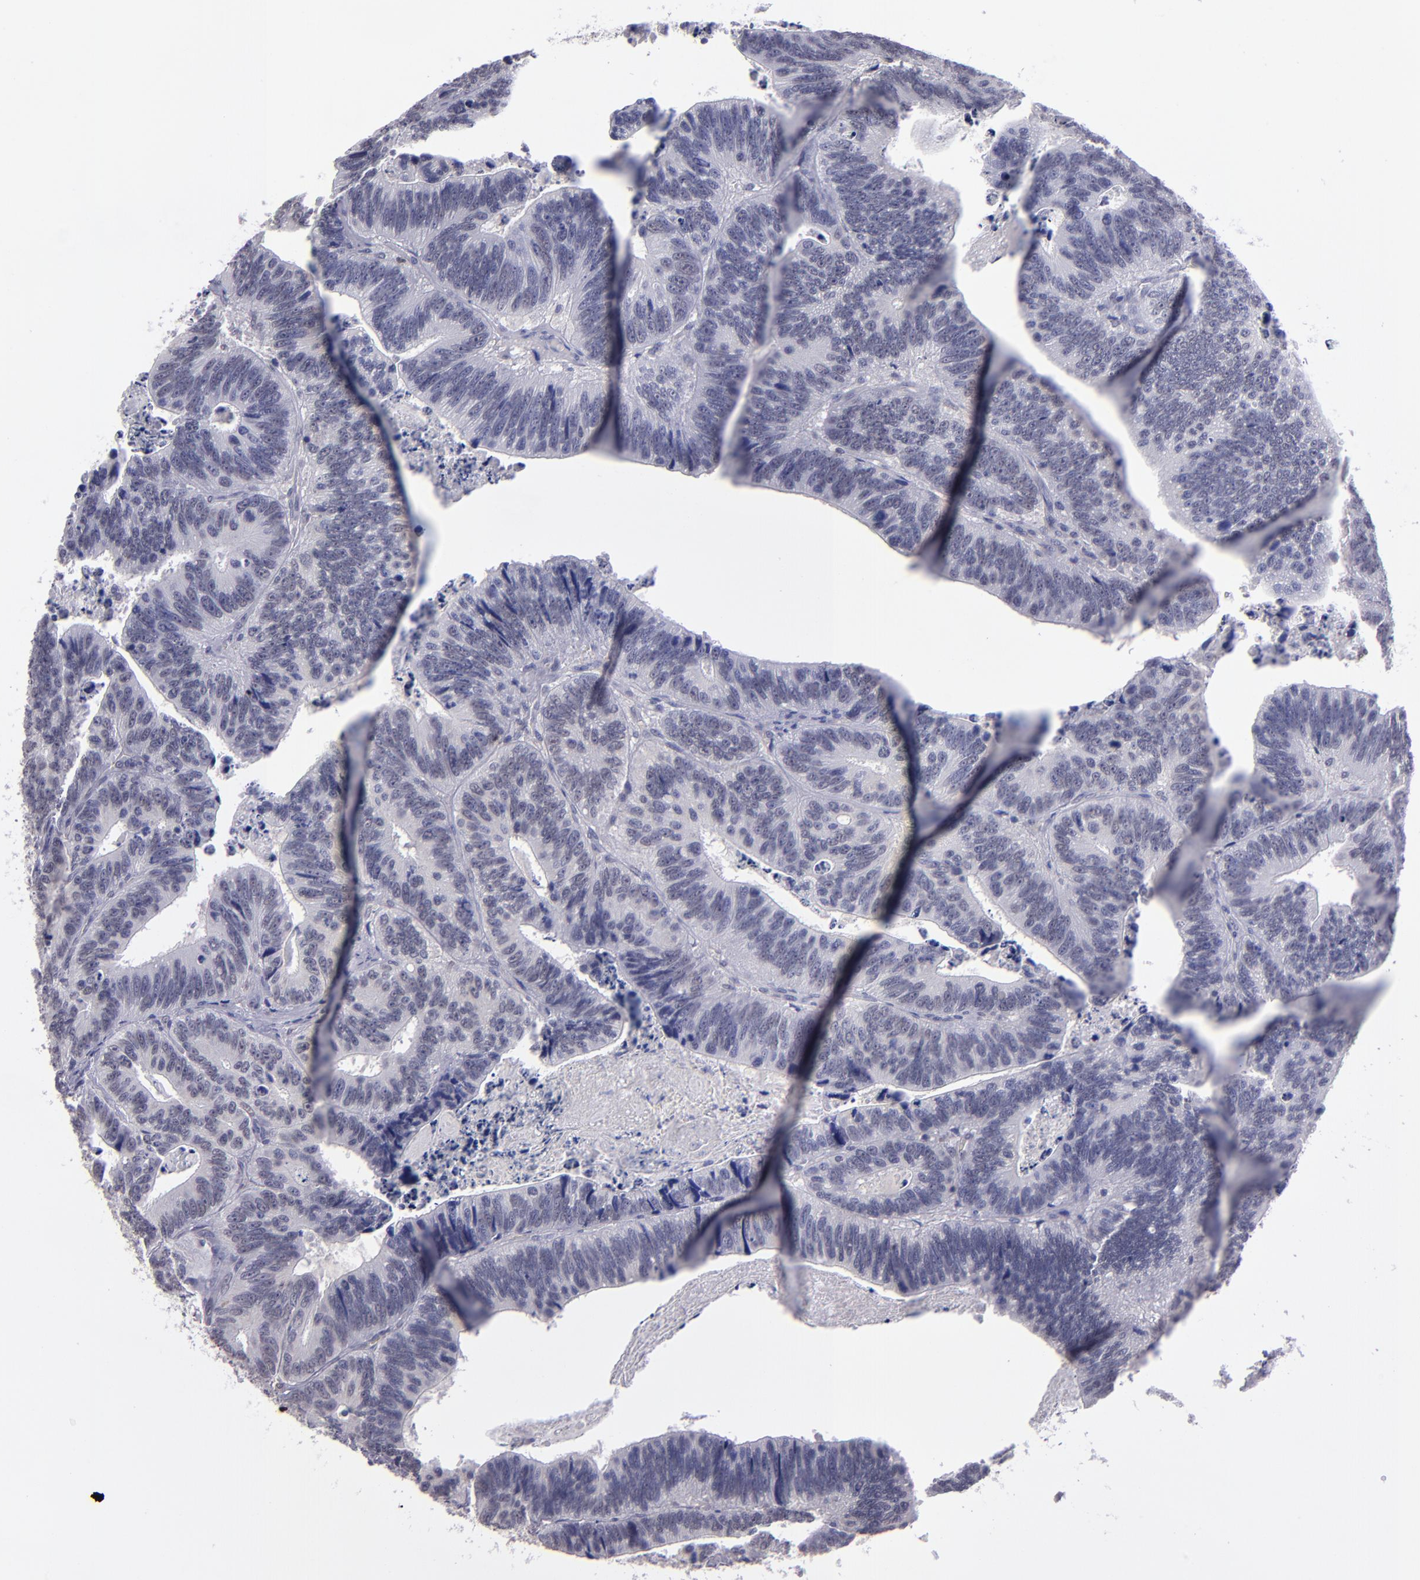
{"staining": {"intensity": "negative", "quantity": "none", "location": "none"}, "tissue": "colorectal cancer", "cell_type": "Tumor cells", "image_type": "cancer", "snomed": [{"axis": "morphology", "description": "Adenocarcinoma, NOS"}, {"axis": "topography", "description": "Colon"}], "caption": "A high-resolution photomicrograph shows immunohistochemistry staining of colorectal cancer (adenocarcinoma), which exhibits no significant staining in tumor cells.", "gene": "CEBPE", "patient": {"sex": "male", "age": 72}}